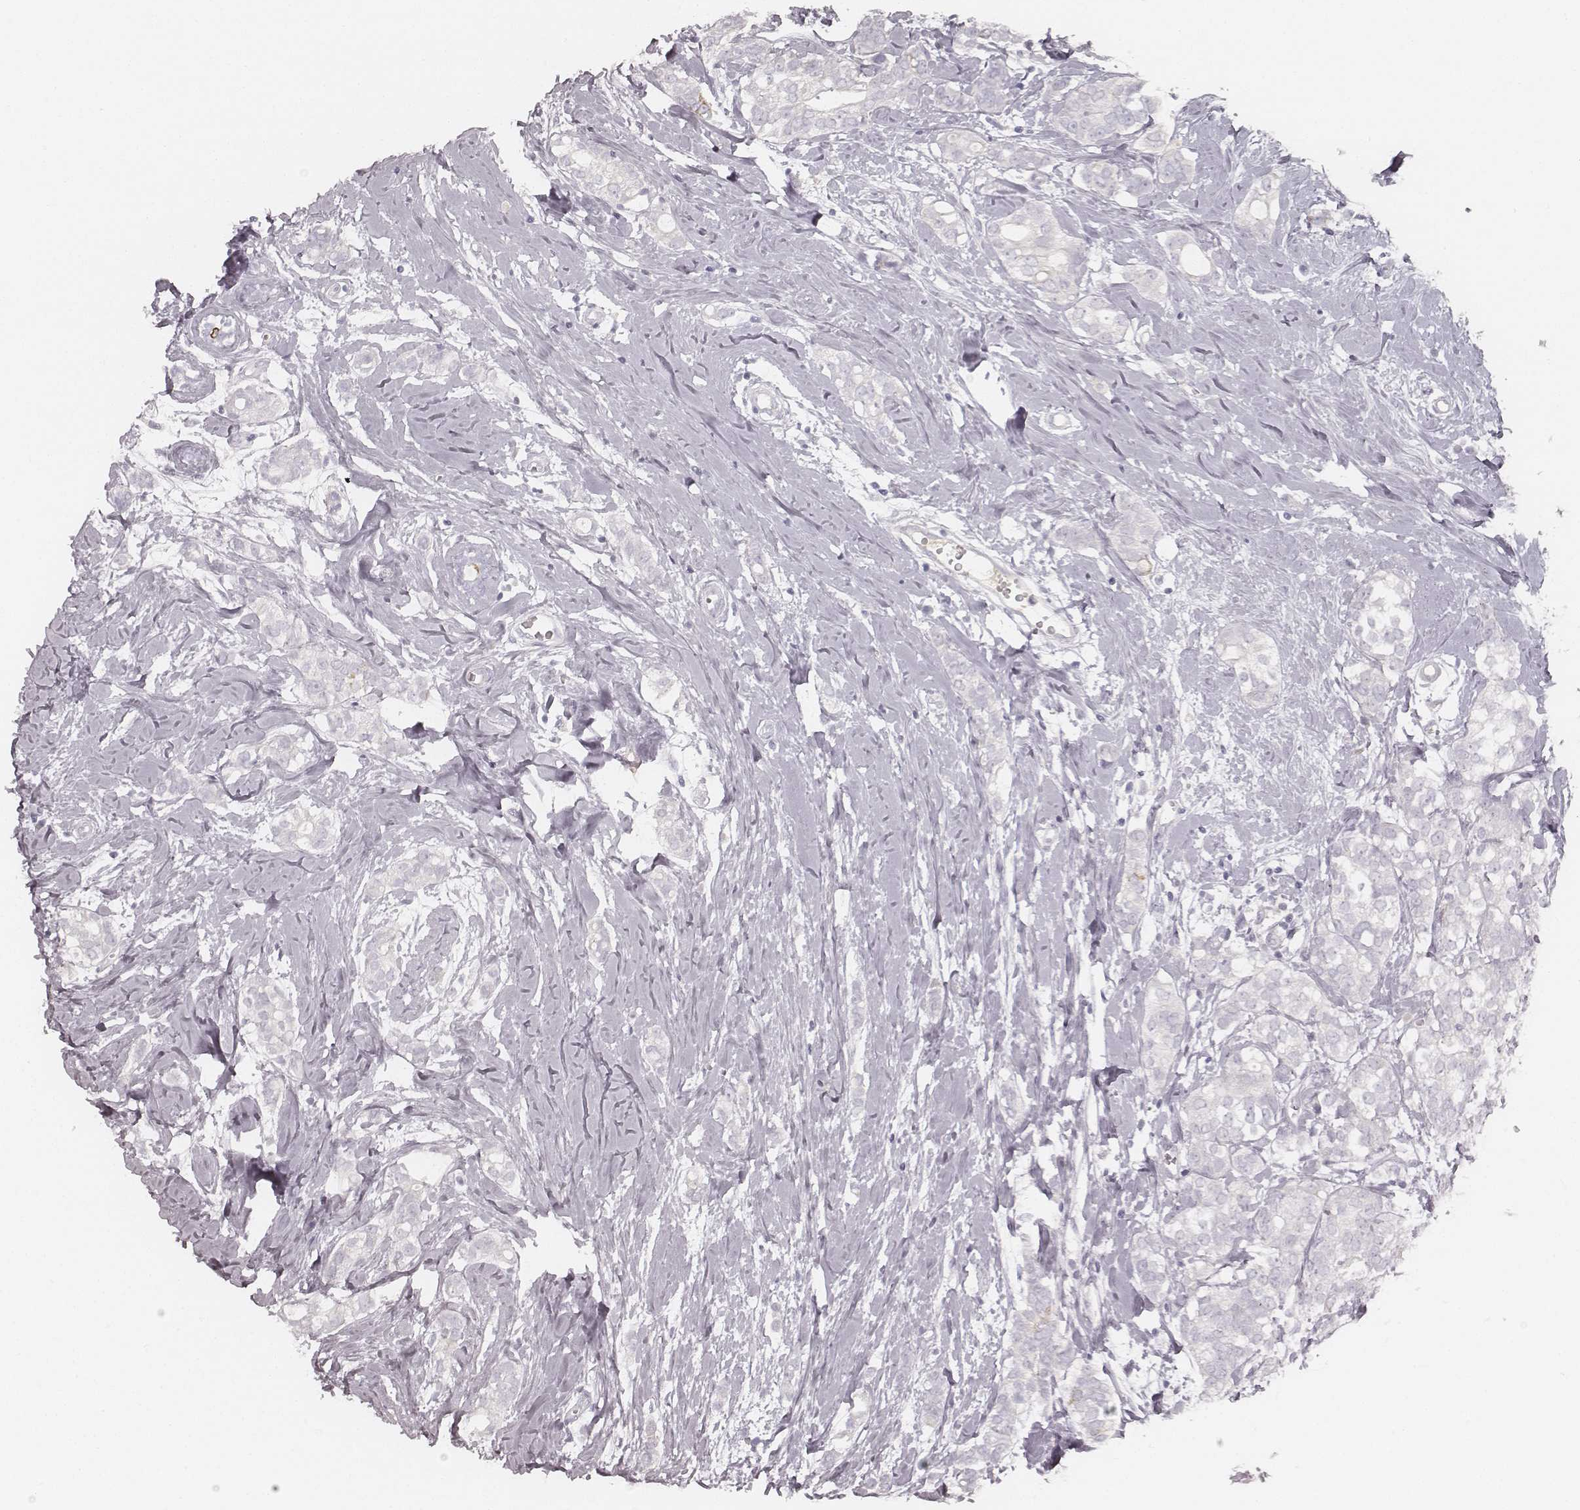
{"staining": {"intensity": "negative", "quantity": "none", "location": "none"}, "tissue": "breast cancer", "cell_type": "Tumor cells", "image_type": "cancer", "snomed": [{"axis": "morphology", "description": "Duct carcinoma"}, {"axis": "topography", "description": "Breast"}], "caption": "This is an IHC photomicrograph of invasive ductal carcinoma (breast). There is no staining in tumor cells.", "gene": "KRT31", "patient": {"sex": "female", "age": 40}}